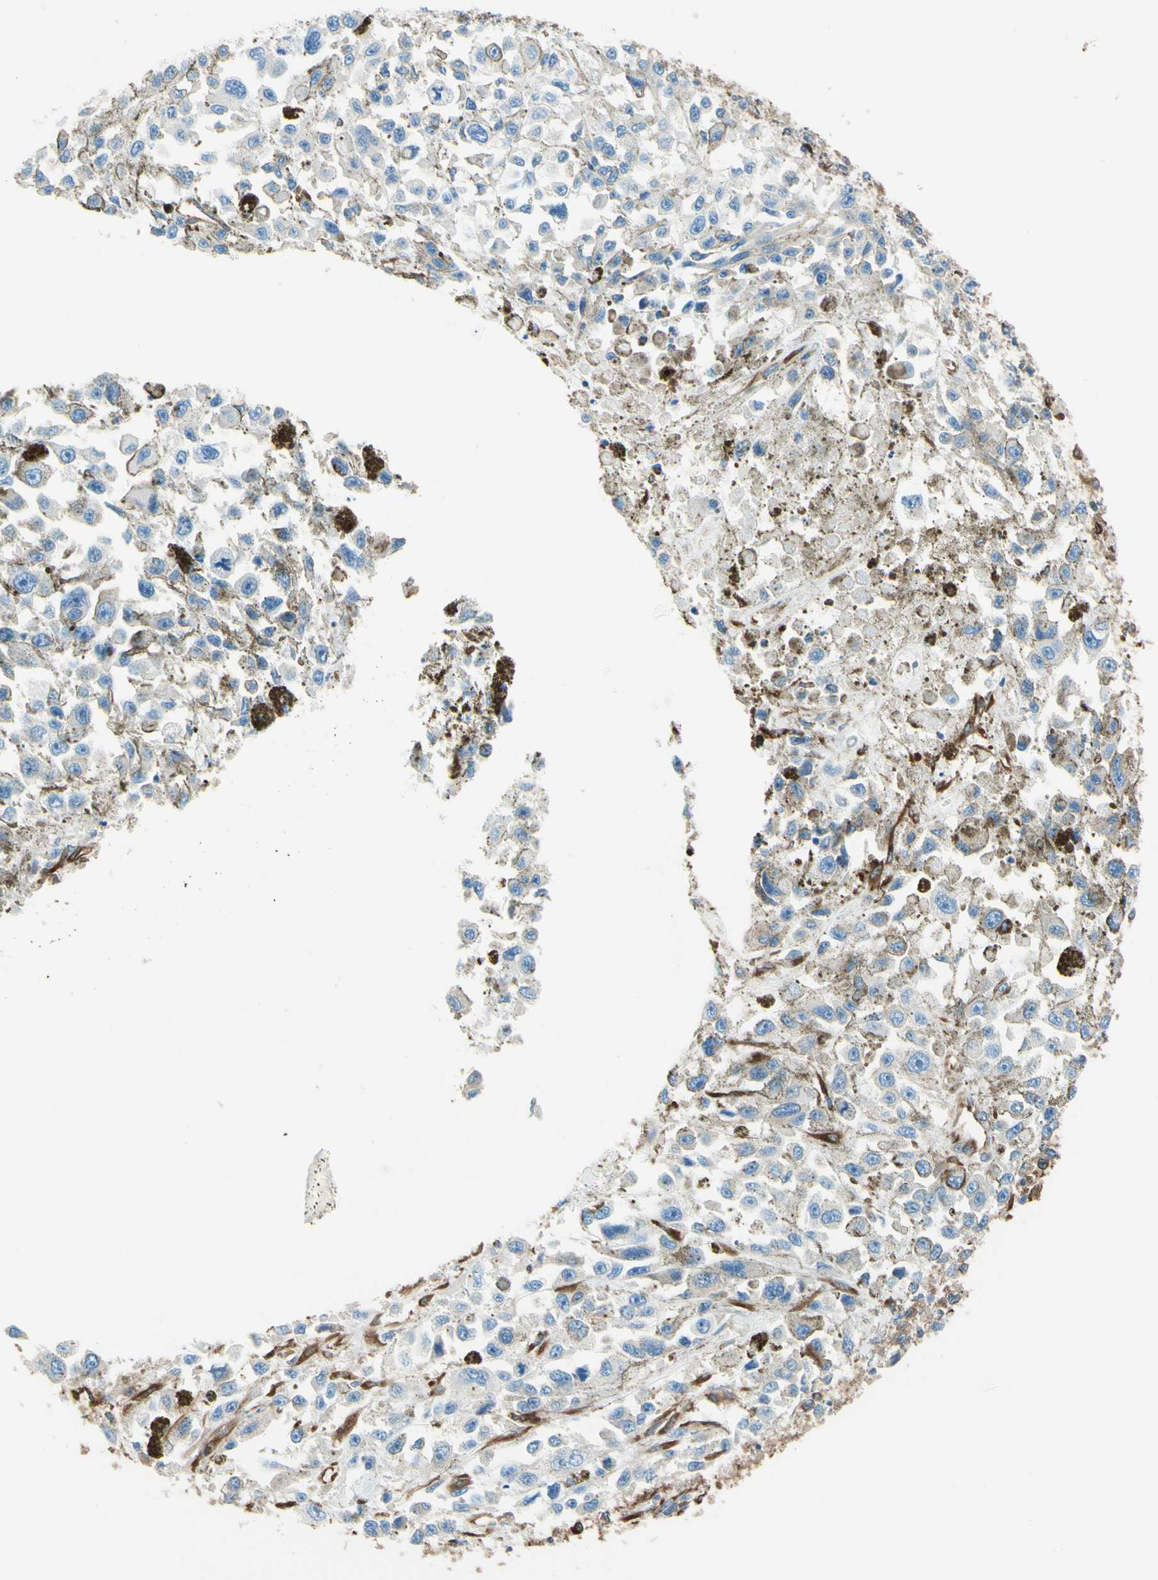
{"staining": {"intensity": "negative", "quantity": "none", "location": "none"}, "tissue": "melanoma", "cell_type": "Tumor cells", "image_type": "cancer", "snomed": [{"axis": "morphology", "description": "Malignant melanoma, Metastatic site"}, {"axis": "topography", "description": "Lymph node"}], "caption": "DAB immunohistochemical staining of human malignant melanoma (metastatic site) shows no significant staining in tumor cells.", "gene": "DPYSL3", "patient": {"sex": "male", "age": 59}}